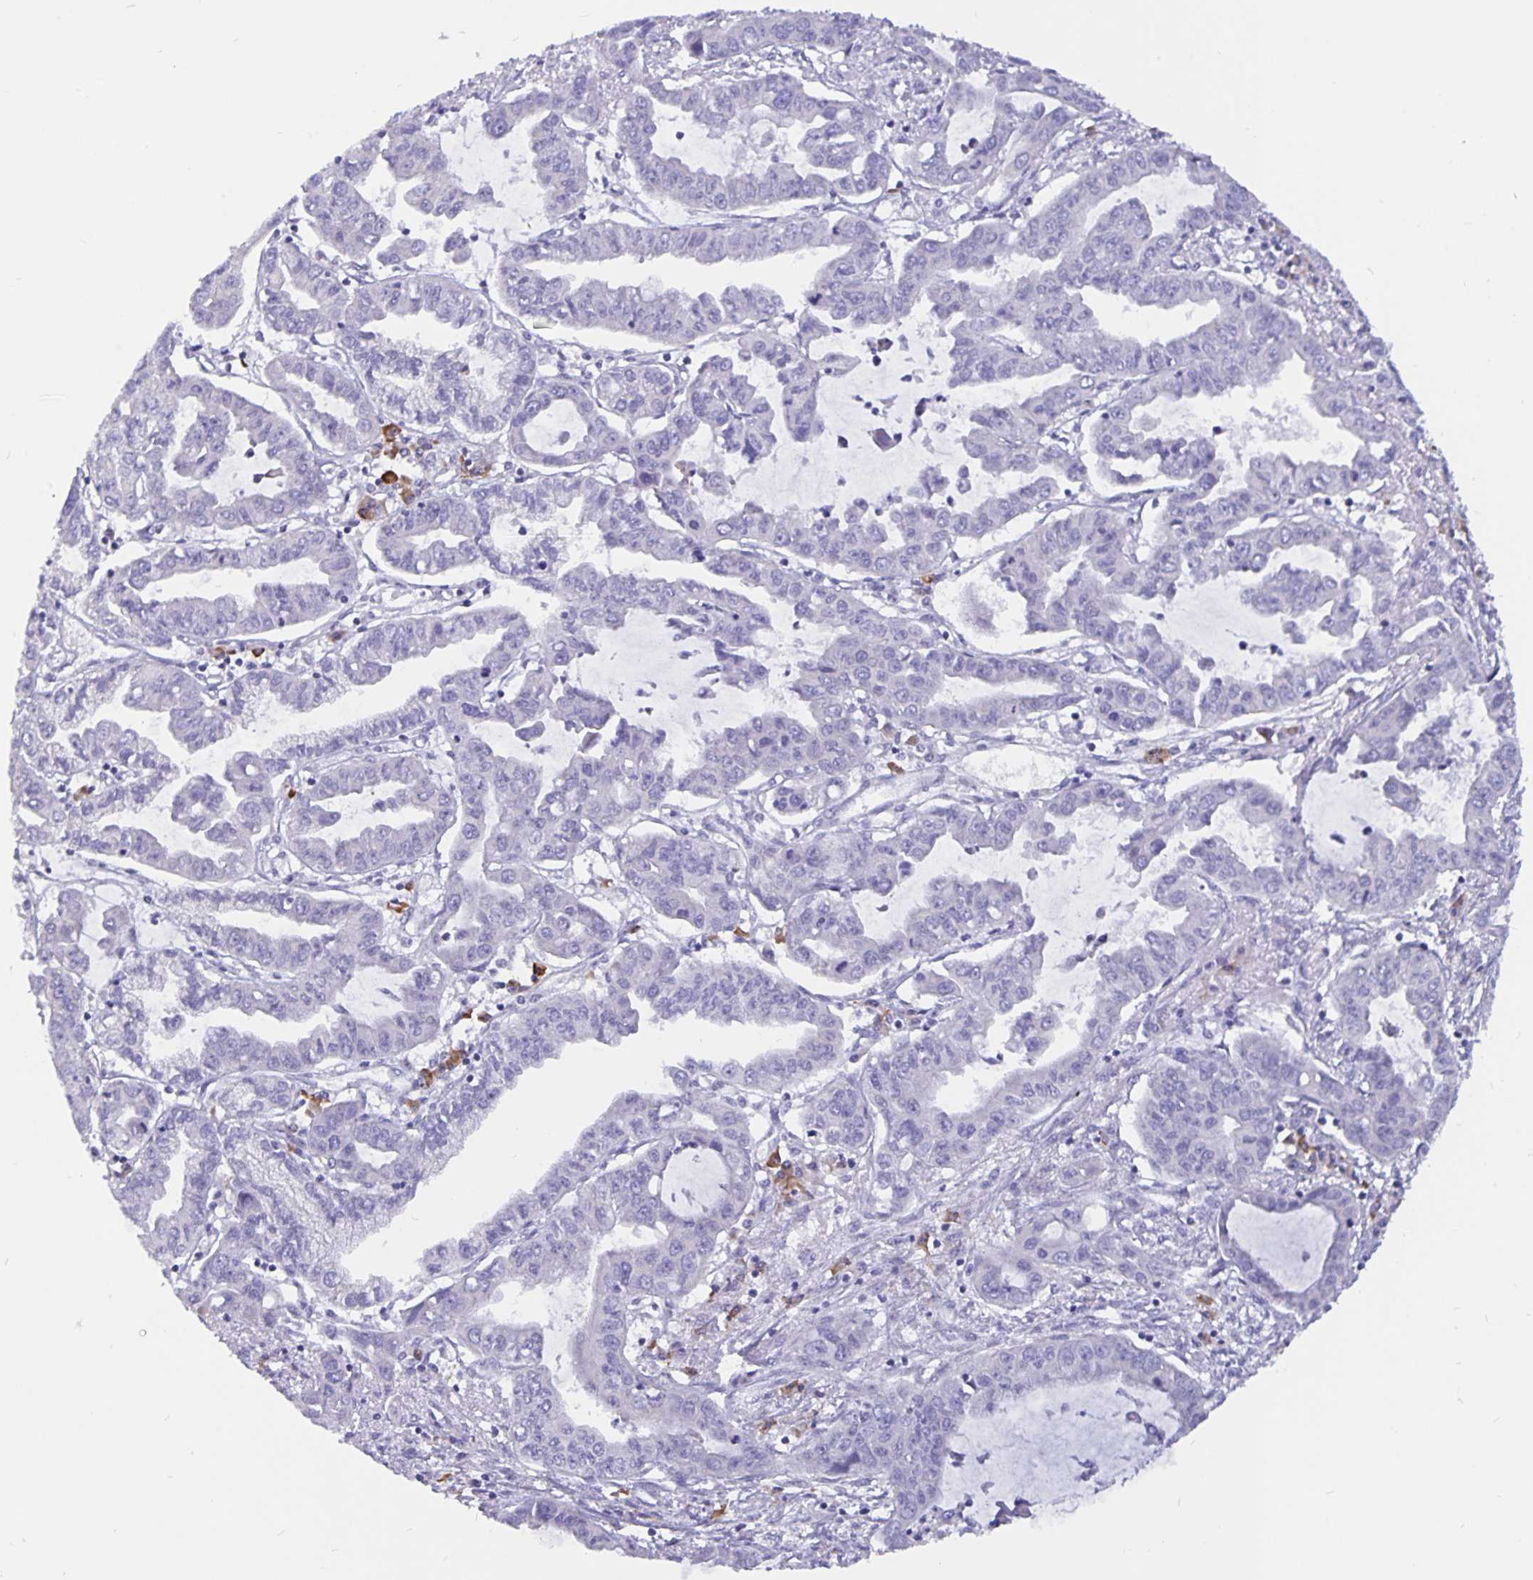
{"staining": {"intensity": "negative", "quantity": "none", "location": "none"}, "tissue": "liver cancer", "cell_type": "Tumor cells", "image_type": "cancer", "snomed": [{"axis": "morphology", "description": "Cholangiocarcinoma"}, {"axis": "topography", "description": "Liver"}], "caption": "IHC of human liver cancer exhibits no expression in tumor cells. The staining was performed using DAB (3,3'-diaminobenzidine) to visualize the protein expression in brown, while the nuclei were stained in blue with hematoxylin (Magnification: 20x).", "gene": "ERMN", "patient": {"sex": "male", "age": 58}}